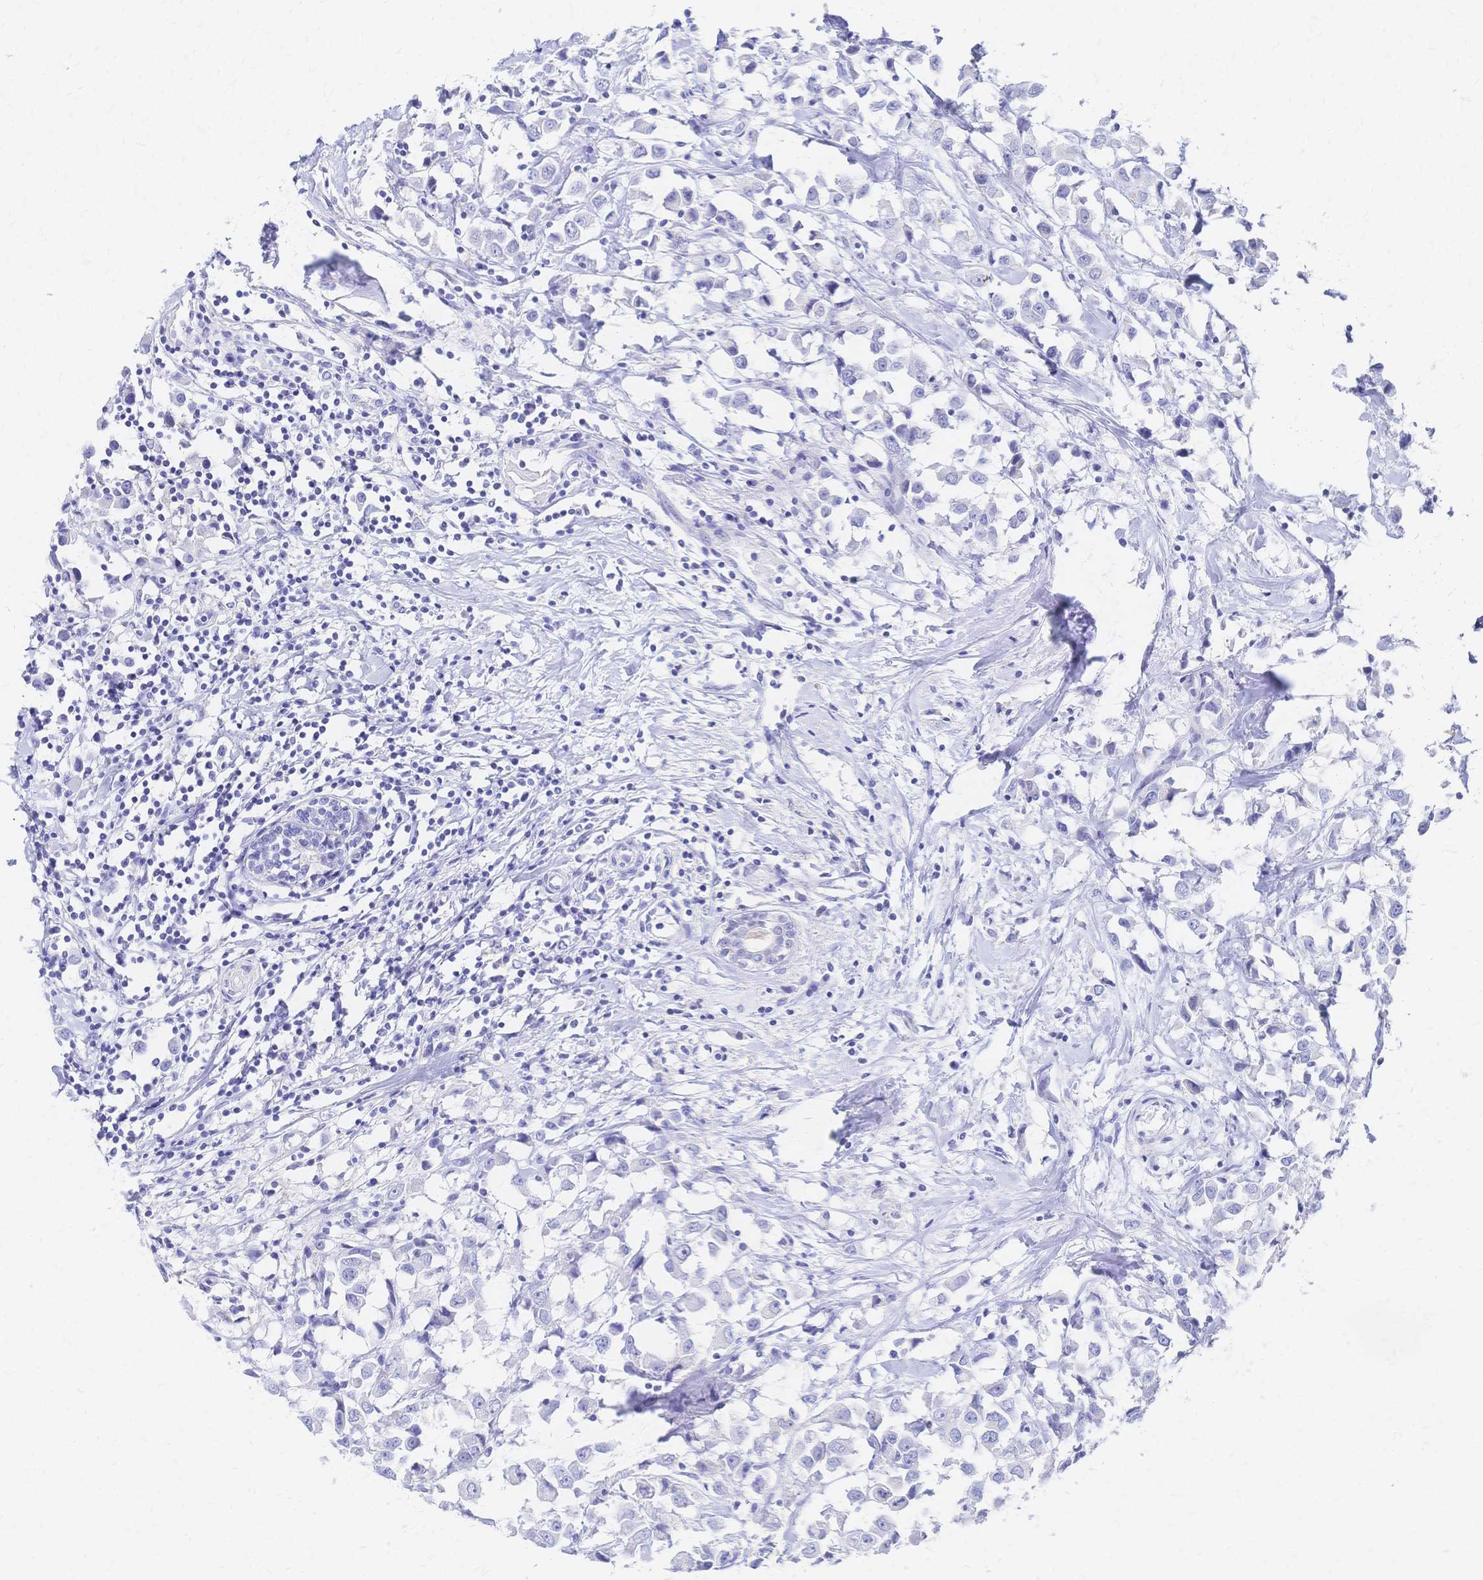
{"staining": {"intensity": "negative", "quantity": "none", "location": "none"}, "tissue": "breast cancer", "cell_type": "Tumor cells", "image_type": "cancer", "snomed": [{"axis": "morphology", "description": "Duct carcinoma"}, {"axis": "topography", "description": "Breast"}], "caption": "DAB (3,3'-diaminobenzidine) immunohistochemical staining of human intraductal carcinoma (breast) reveals no significant staining in tumor cells. Brightfield microscopy of immunohistochemistry (IHC) stained with DAB (3,3'-diaminobenzidine) (brown) and hematoxylin (blue), captured at high magnification.", "gene": "SLC5A1", "patient": {"sex": "female", "age": 61}}